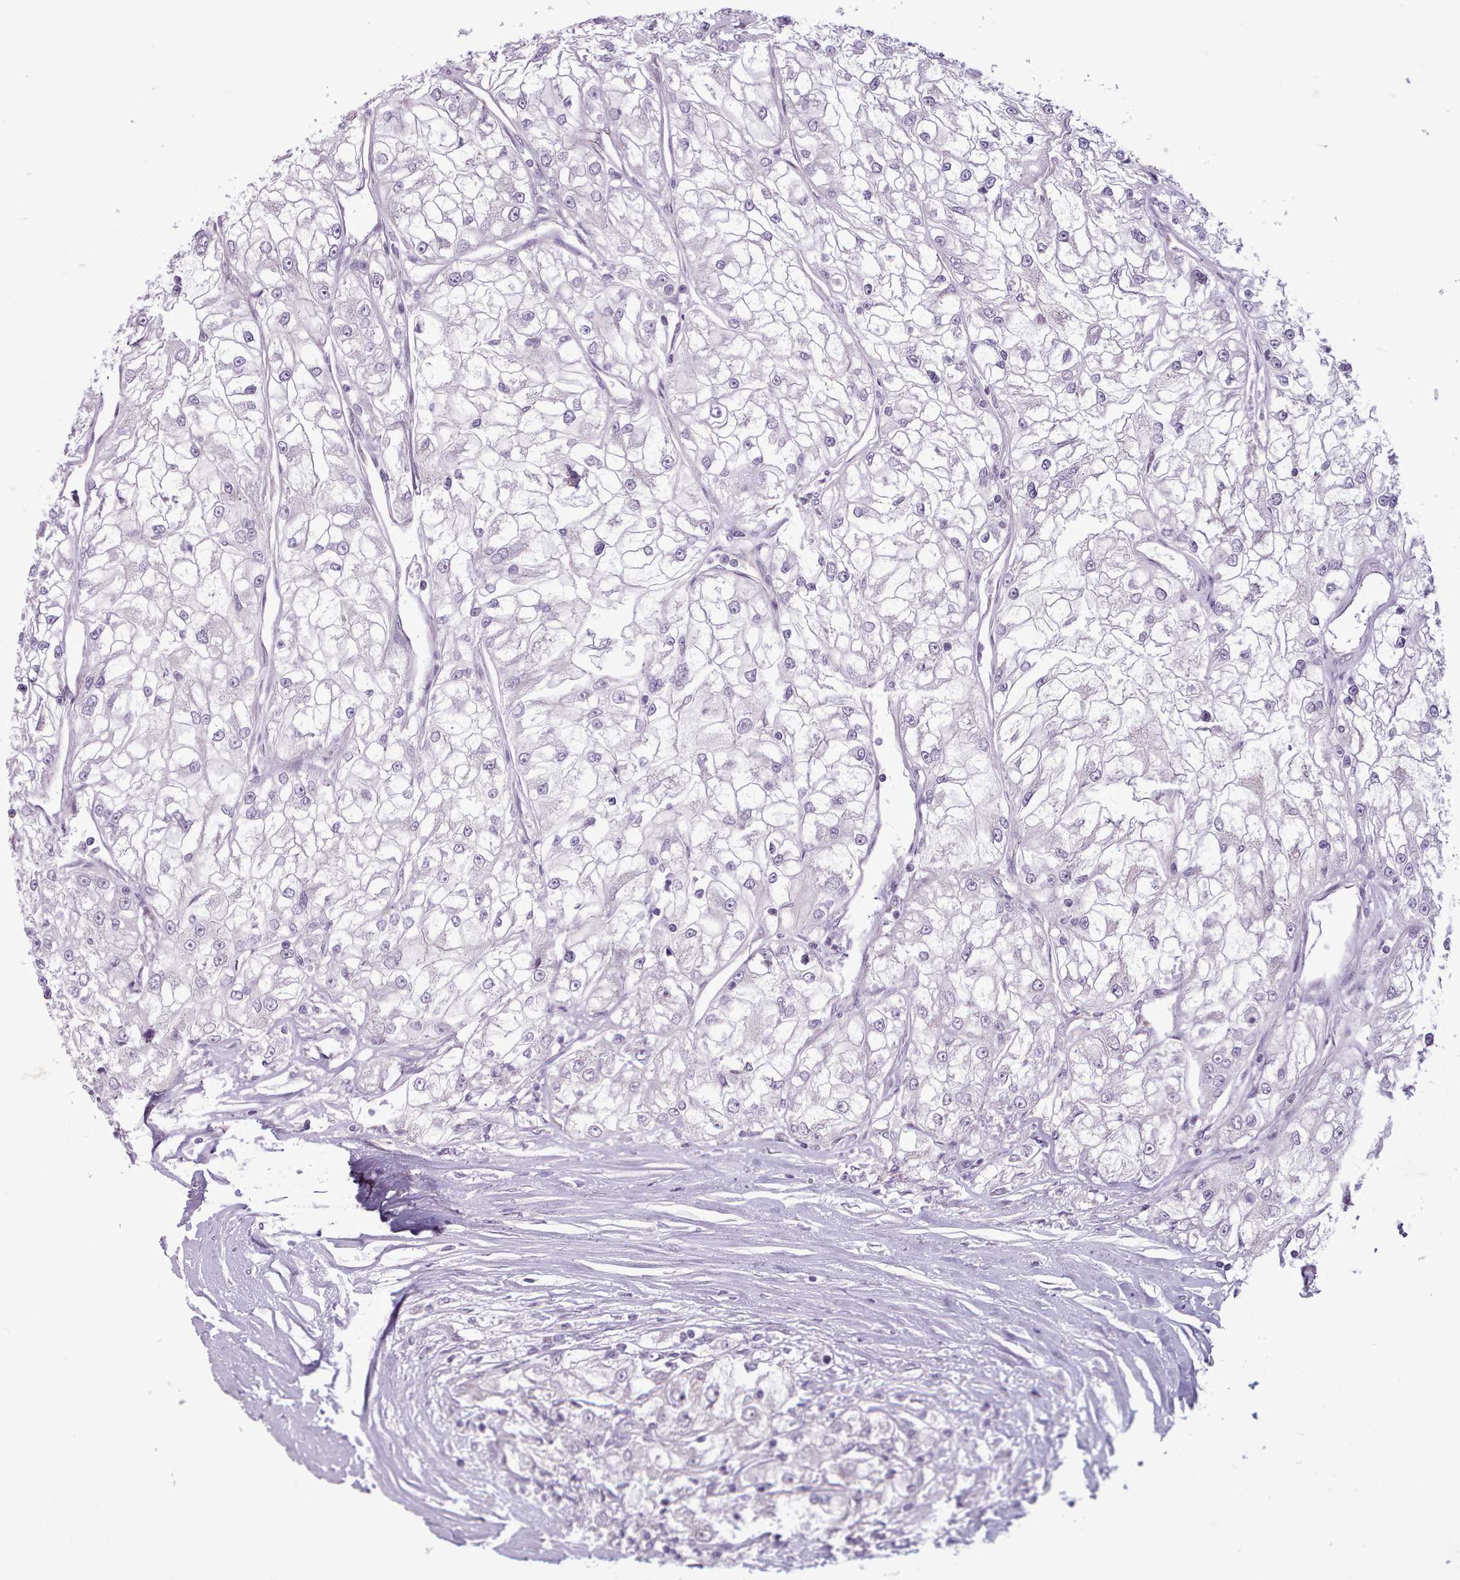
{"staining": {"intensity": "negative", "quantity": "none", "location": "none"}, "tissue": "renal cancer", "cell_type": "Tumor cells", "image_type": "cancer", "snomed": [{"axis": "morphology", "description": "Adenocarcinoma, NOS"}, {"axis": "topography", "description": "Kidney"}], "caption": "DAB immunohistochemical staining of human renal adenocarcinoma displays no significant positivity in tumor cells. Brightfield microscopy of immunohistochemistry stained with DAB (3,3'-diaminobenzidine) (brown) and hematoxylin (blue), captured at high magnification.", "gene": "SLURP1", "patient": {"sex": "female", "age": 72}}